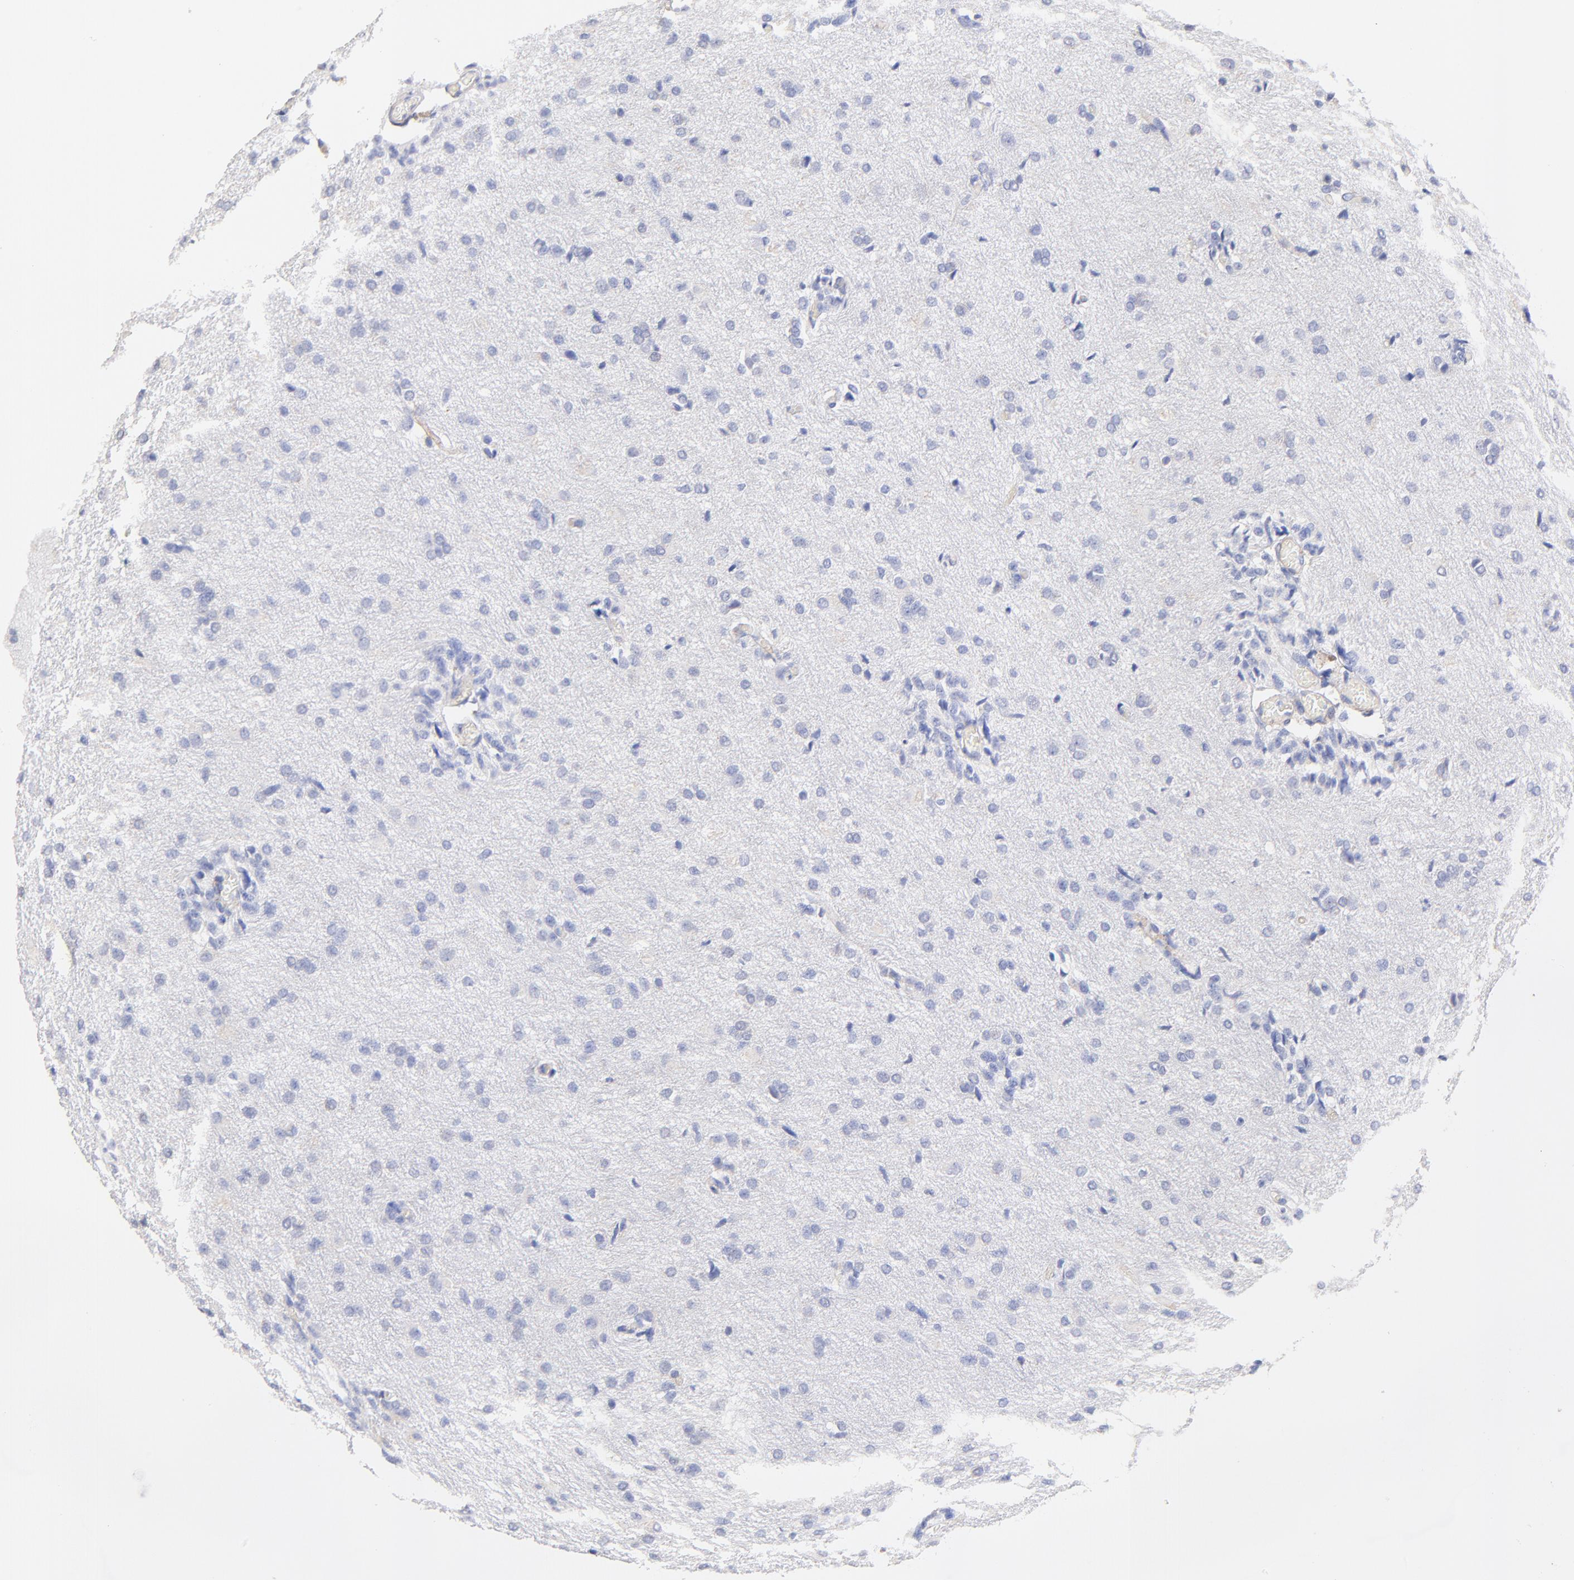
{"staining": {"intensity": "negative", "quantity": "none", "location": "none"}, "tissue": "glioma", "cell_type": "Tumor cells", "image_type": "cancer", "snomed": [{"axis": "morphology", "description": "Glioma, malignant, High grade"}, {"axis": "topography", "description": "Brain"}], "caption": "Immunohistochemistry micrograph of glioma stained for a protein (brown), which exhibits no positivity in tumor cells. (DAB immunohistochemistry (IHC) with hematoxylin counter stain).", "gene": "ACTRT1", "patient": {"sex": "male", "age": 68}}